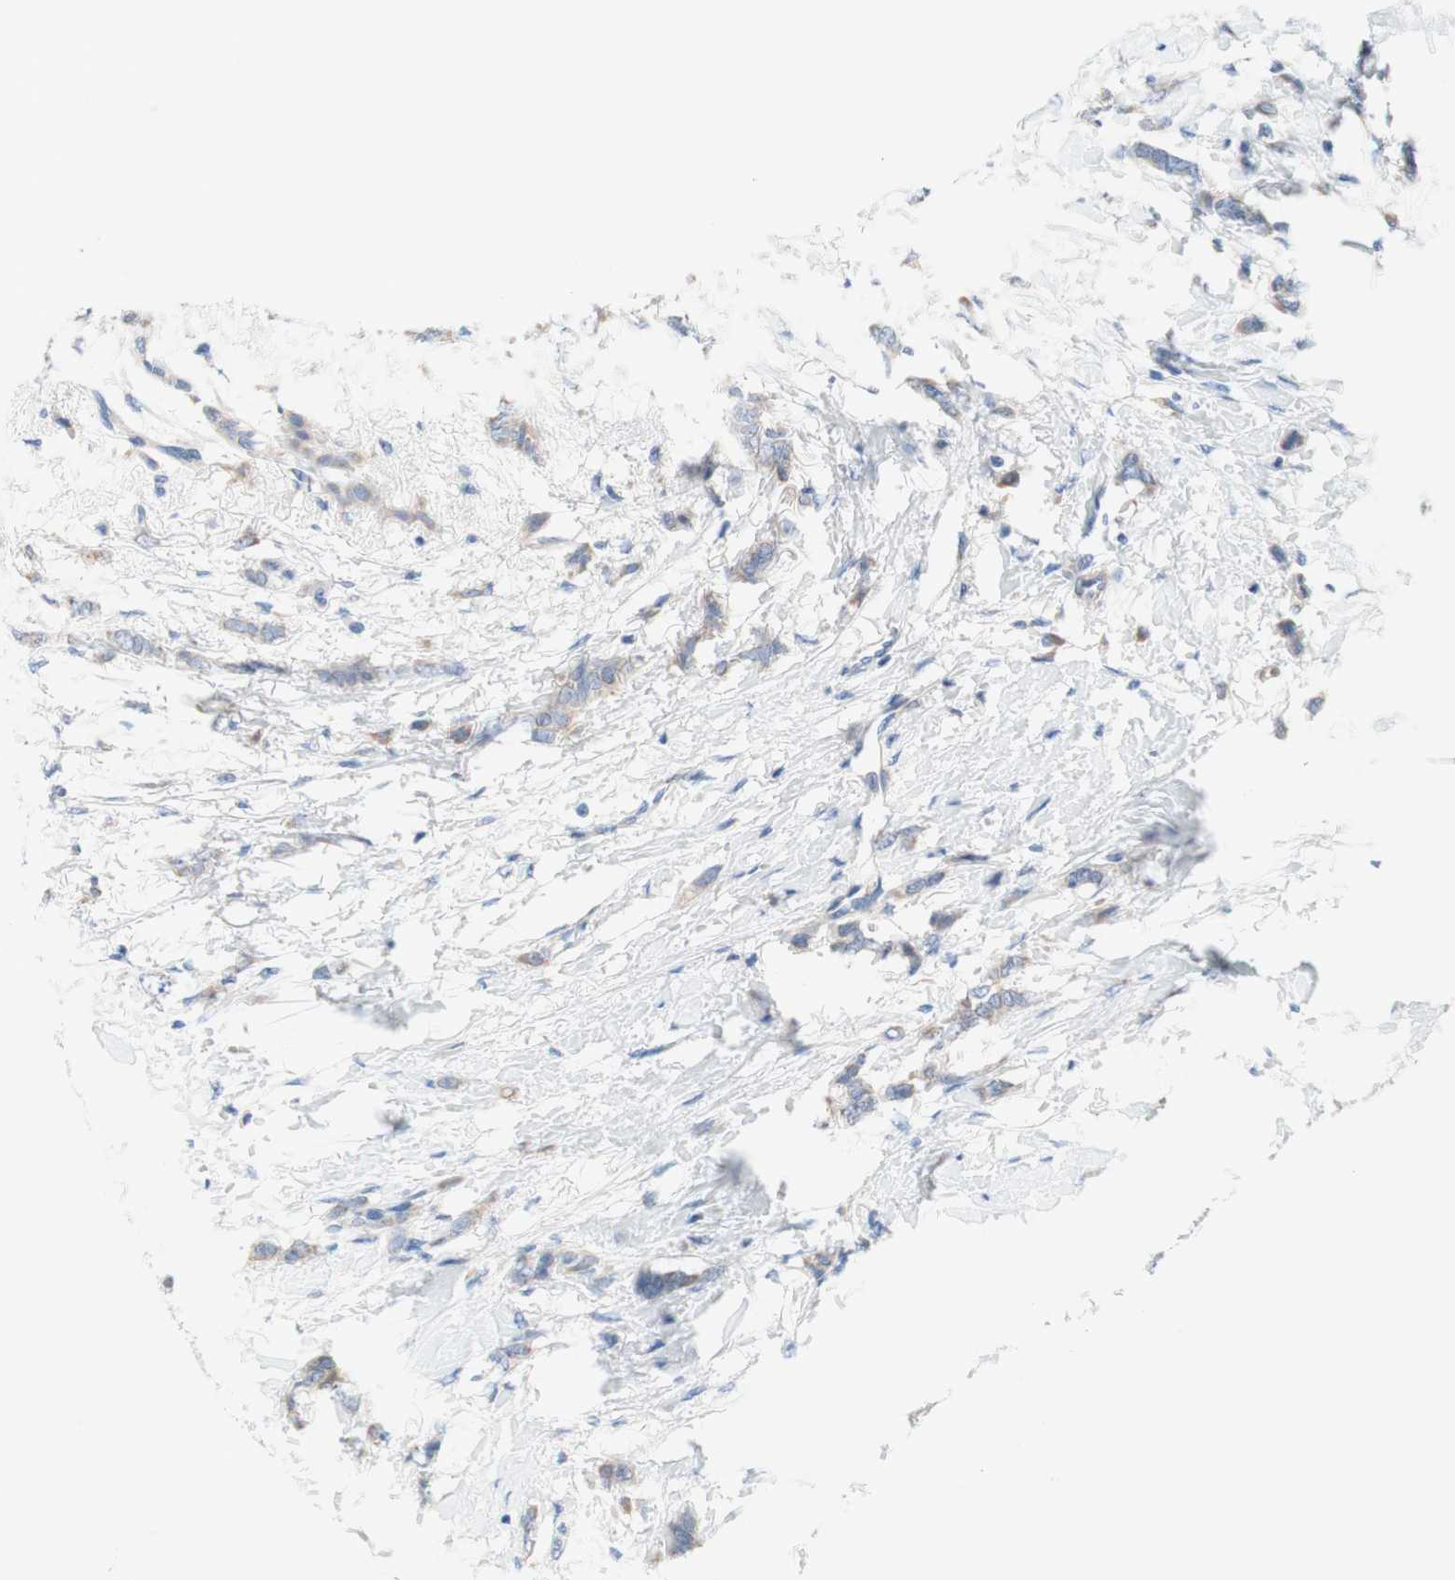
{"staining": {"intensity": "negative", "quantity": "none", "location": "none"}, "tissue": "breast cancer", "cell_type": "Tumor cells", "image_type": "cancer", "snomed": [{"axis": "morphology", "description": "Lobular carcinoma, in situ"}, {"axis": "morphology", "description": "Lobular carcinoma"}, {"axis": "topography", "description": "Breast"}], "caption": "There is no significant expression in tumor cells of lobular carcinoma (breast).", "gene": "F3", "patient": {"sex": "female", "age": 41}}